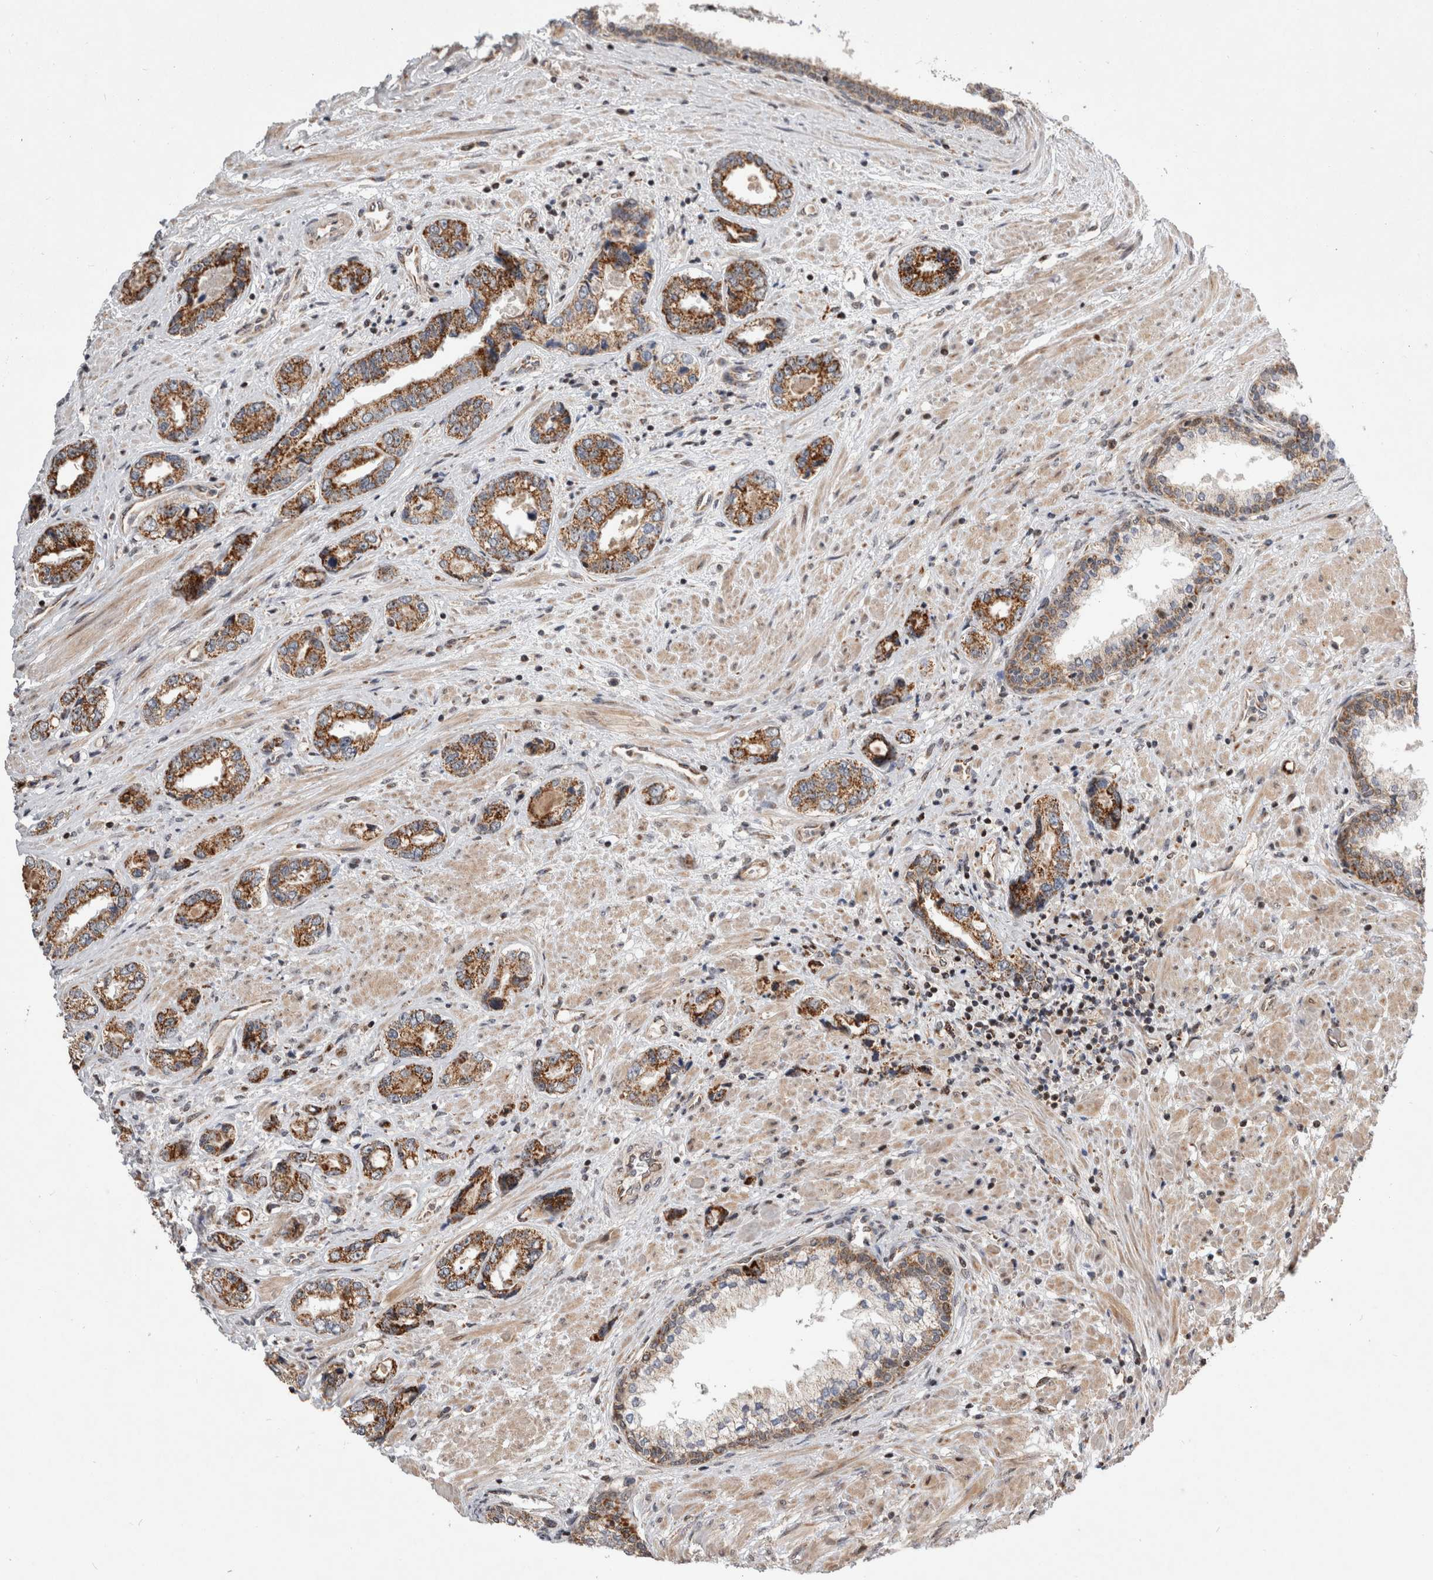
{"staining": {"intensity": "moderate", "quantity": ">75%", "location": "cytoplasmic/membranous"}, "tissue": "prostate cancer", "cell_type": "Tumor cells", "image_type": "cancer", "snomed": [{"axis": "morphology", "description": "Adenocarcinoma, High grade"}, {"axis": "topography", "description": "Prostate"}], "caption": "Brown immunohistochemical staining in prostate high-grade adenocarcinoma exhibits moderate cytoplasmic/membranous expression in approximately >75% of tumor cells.", "gene": "MRPL37", "patient": {"sex": "male", "age": 61}}